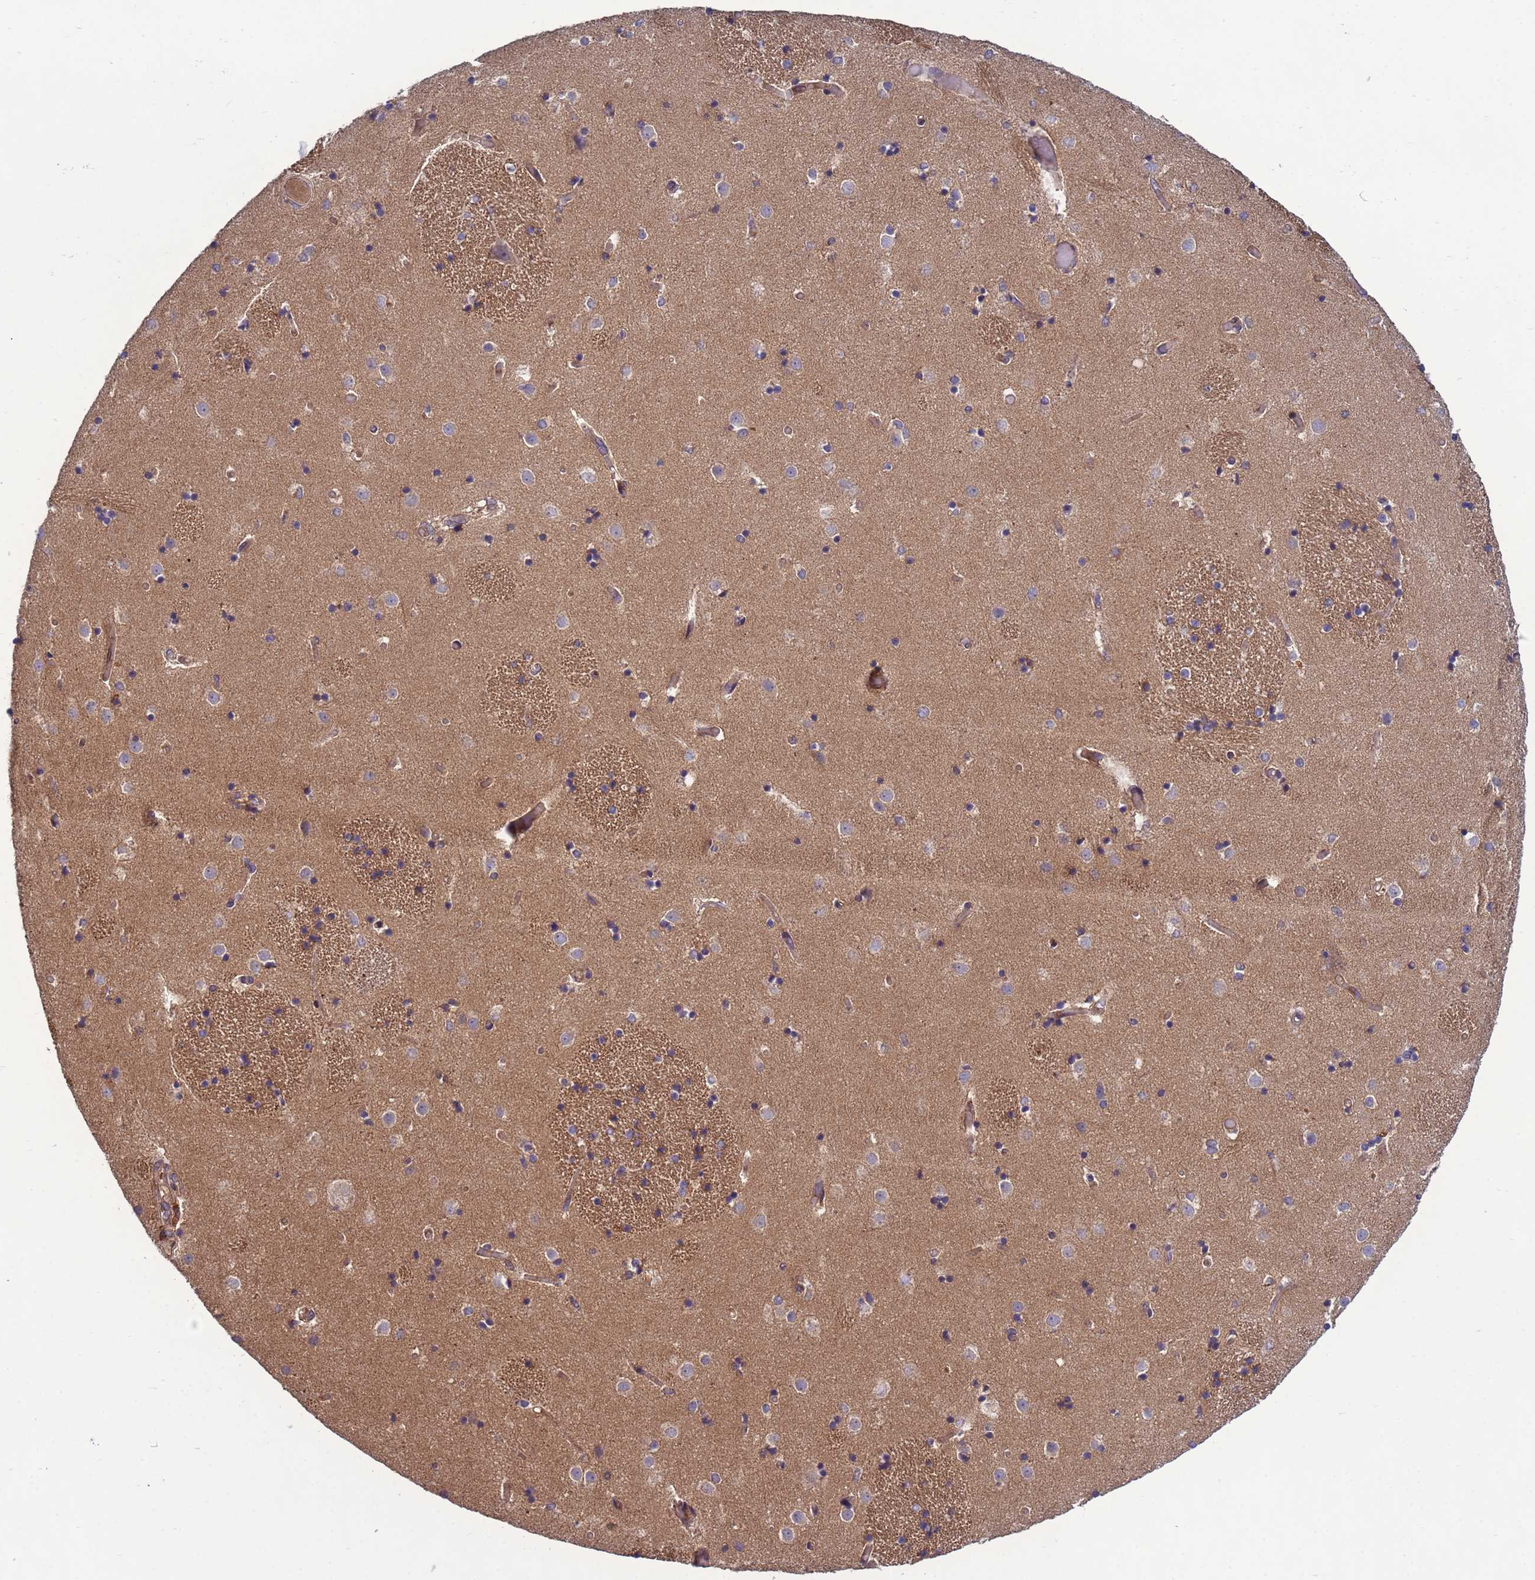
{"staining": {"intensity": "weak", "quantity": "<25%", "location": "cytoplasmic/membranous"}, "tissue": "caudate", "cell_type": "Glial cells", "image_type": "normal", "snomed": [{"axis": "morphology", "description": "Normal tissue, NOS"}, {"axis": "topography", "description": "Lateral ventricle wall"}], "caption": "Caudate was stained to show a protein in brown. There is no significant expression in glial cells.", "gene": "RAB10", "patient": {"sex": "female", "age": 52}}